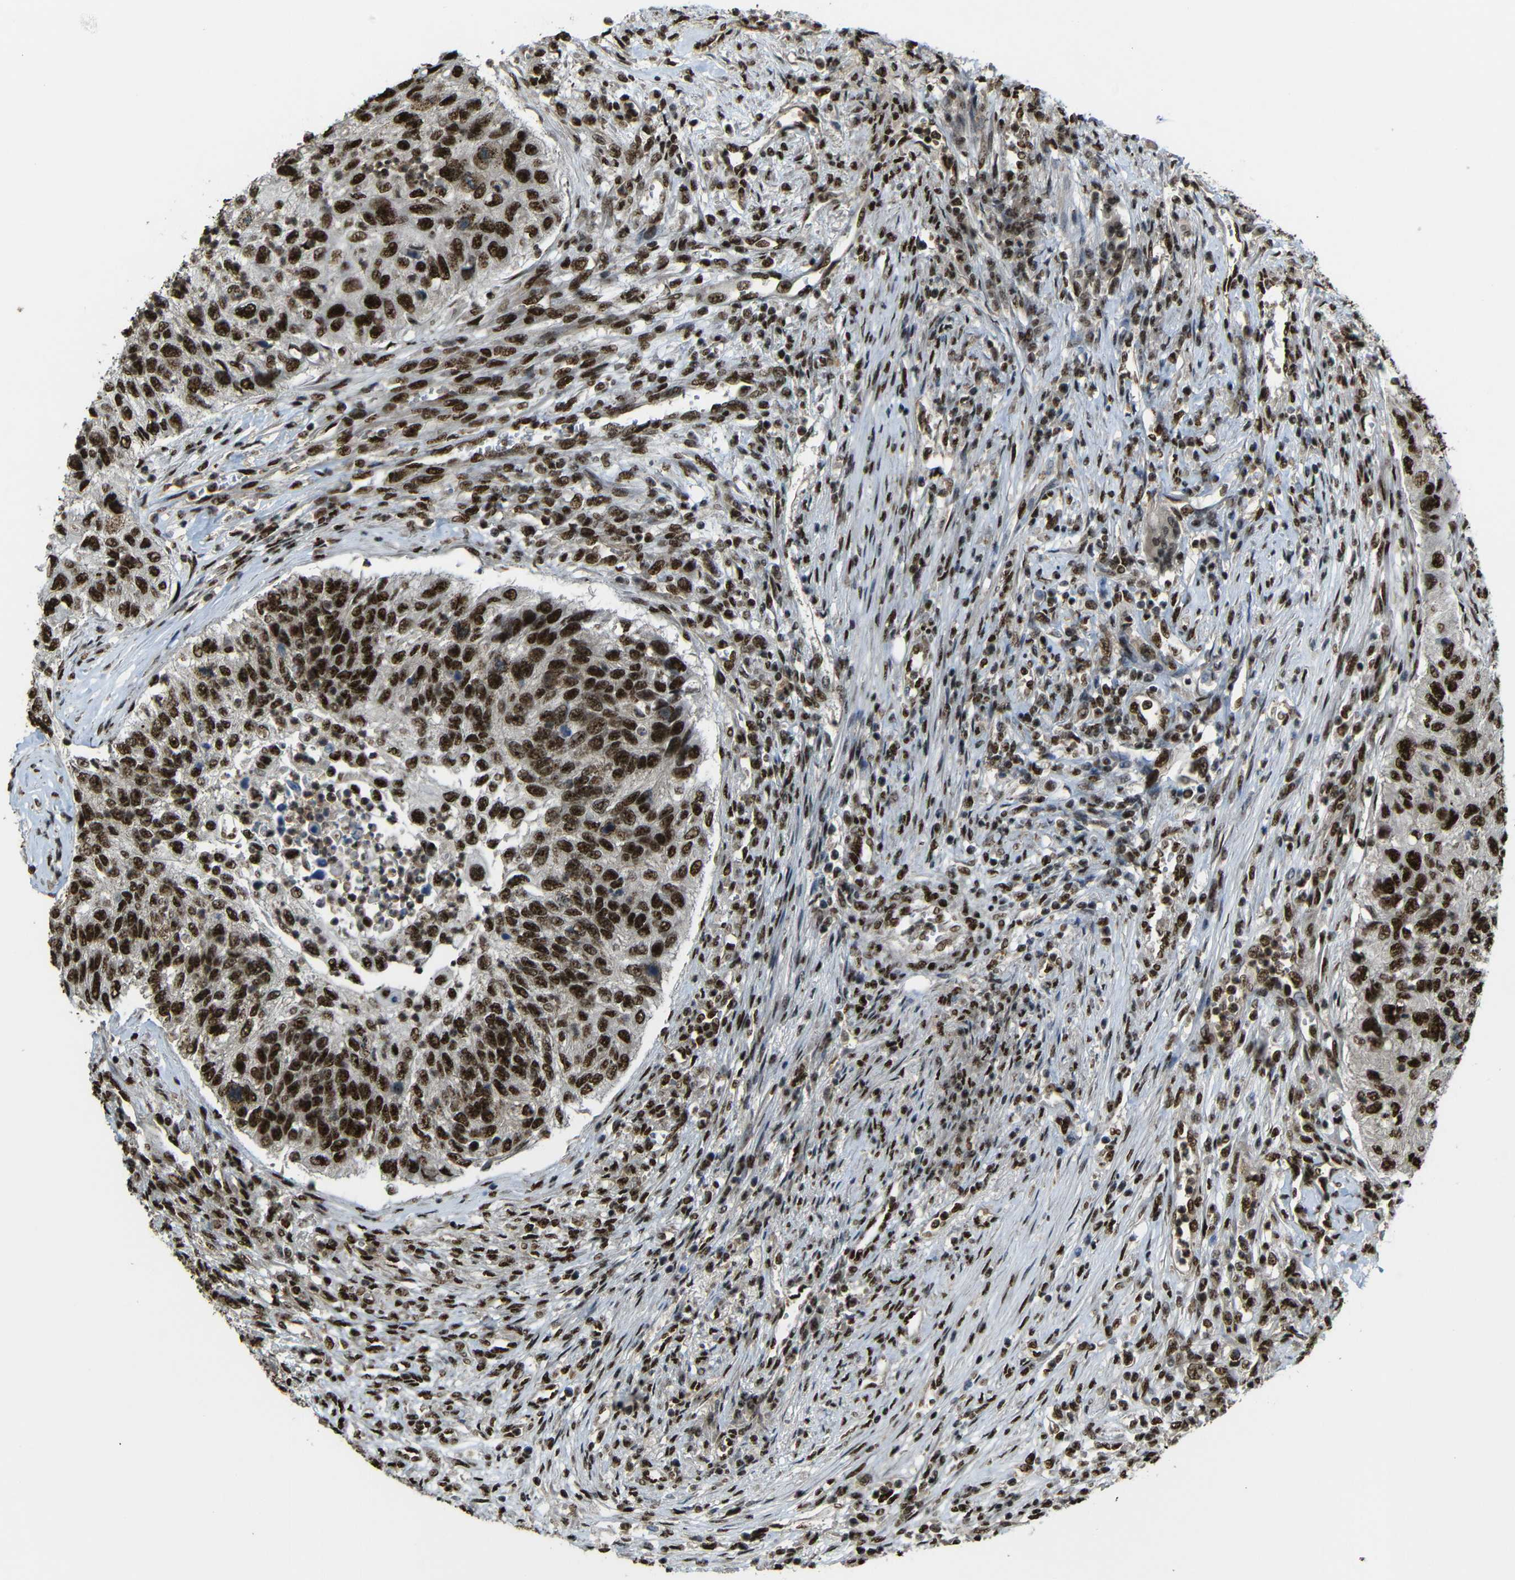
{"staining": {"intensity": "moderate", "quantity": ">75%", "location": "nuclear"}, "tissue": "urothelial cancer", "cell_type": "Tumor cells", "image_type": "cancer", "snomed": [{"axis": "morphology", "description": "Urothelial carcinoma, High grade"}, {"axis": "topography", "description": "Urinary bladder"}], "caption": "Tumor cells reveal moderate nuclear staining in approximately >75% of cells in urothelial carcinoma (high-grade).", "gene": "TCF7L2", "patient": {"sex": "female", "age": 60}}